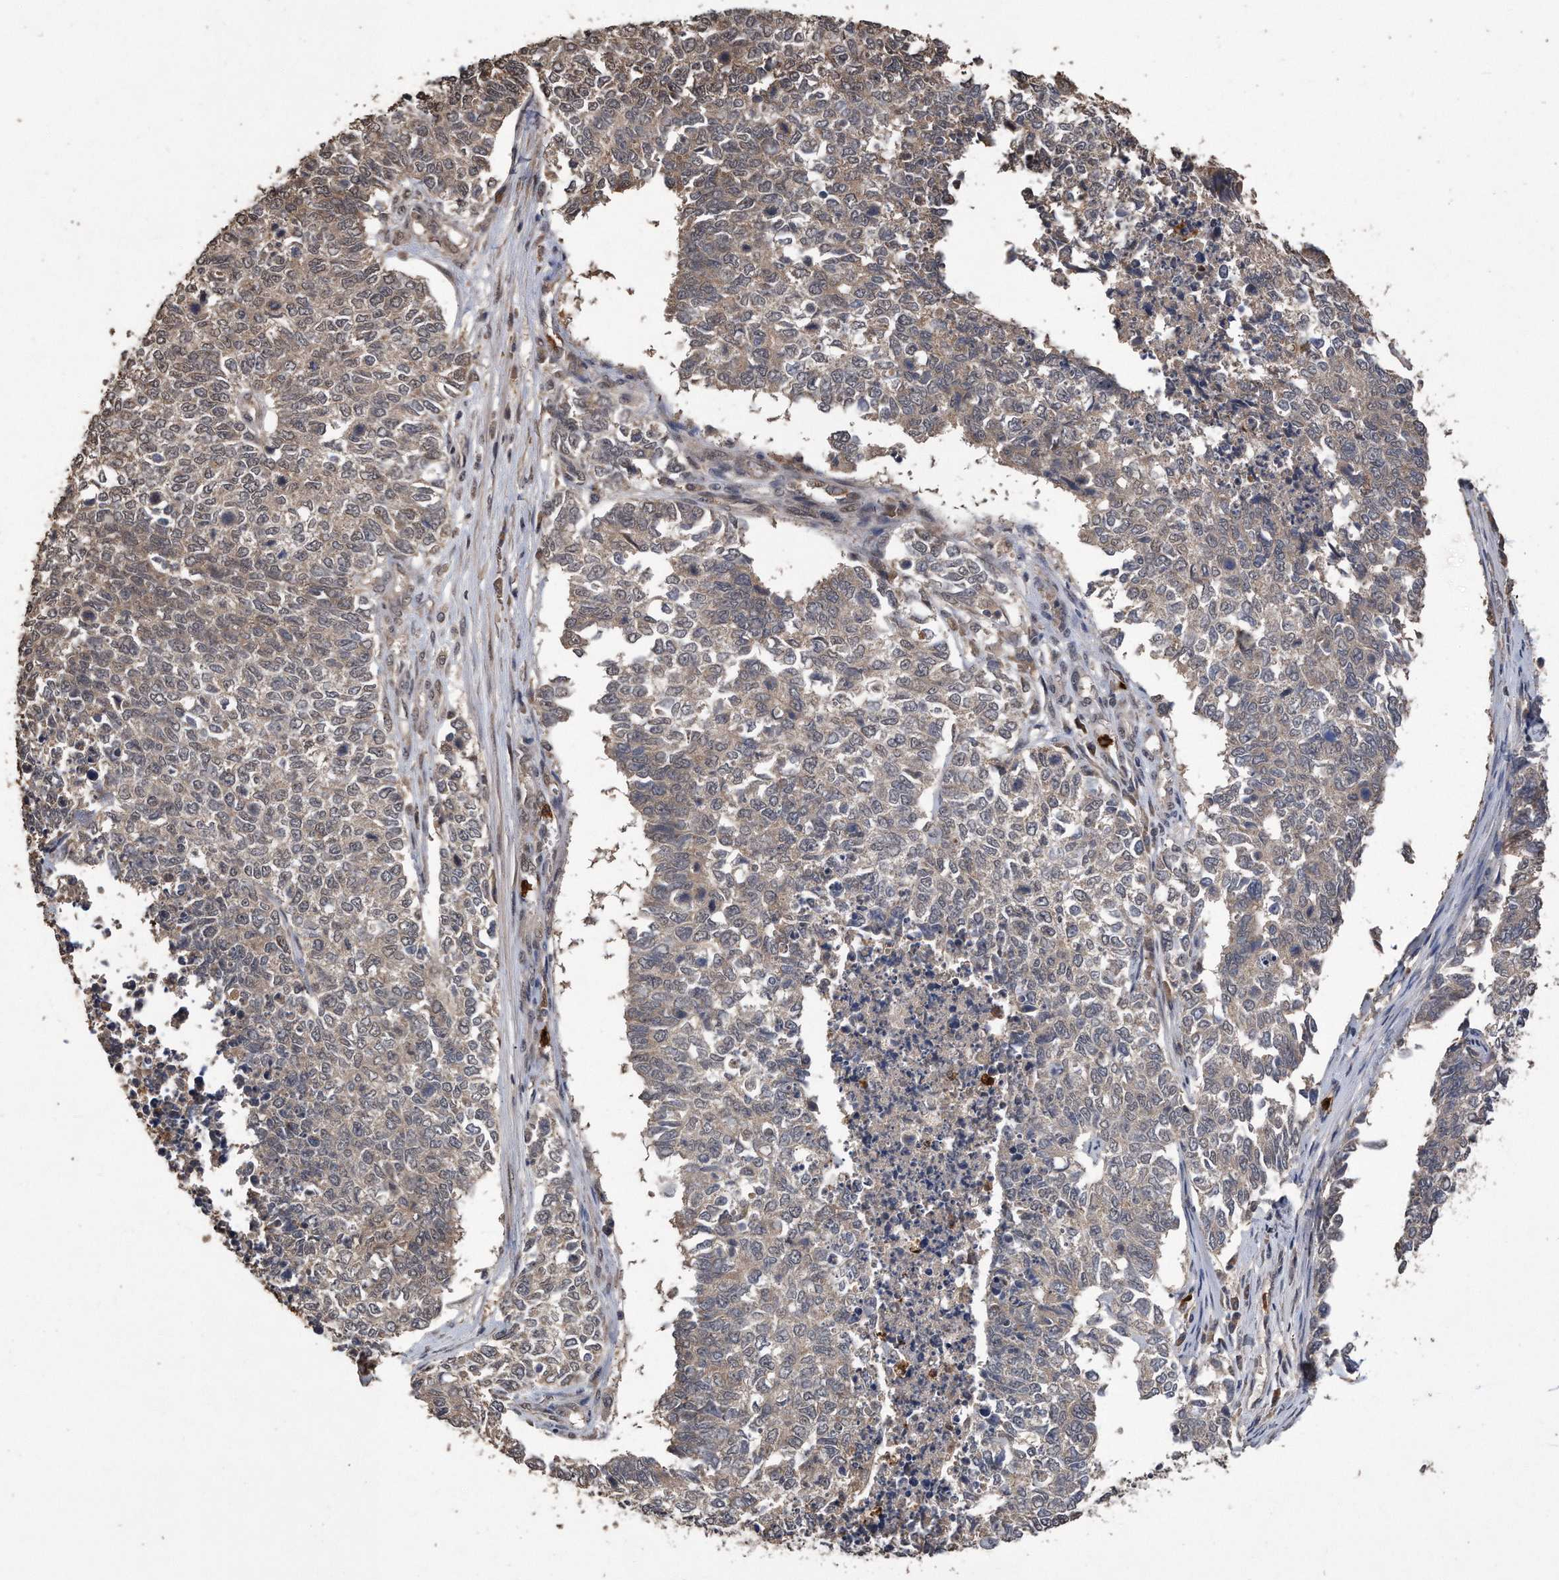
{"staining": {"intensity": "weak", "quantity": "25%-75%", "location": "cytoplasmic/membranous"}, "tissue": "cervical cancer", "cell_type": "Tumor cells", "image_type": "cancer", "snomed": [{"axis": "morphology", "description": "Squamous cell carcinoma, NOS"}, {"axis": "topography", "description": "Cervix"}], "caption": "This micrograph reveals IHC staining of human cervical squamous cell carcinoma, with low weak cytoplasmic/membranous expression in approximately 25%-75% of tumor cells.", "gene": "PELO", "patient": {"sex": "female", "age": 63}}